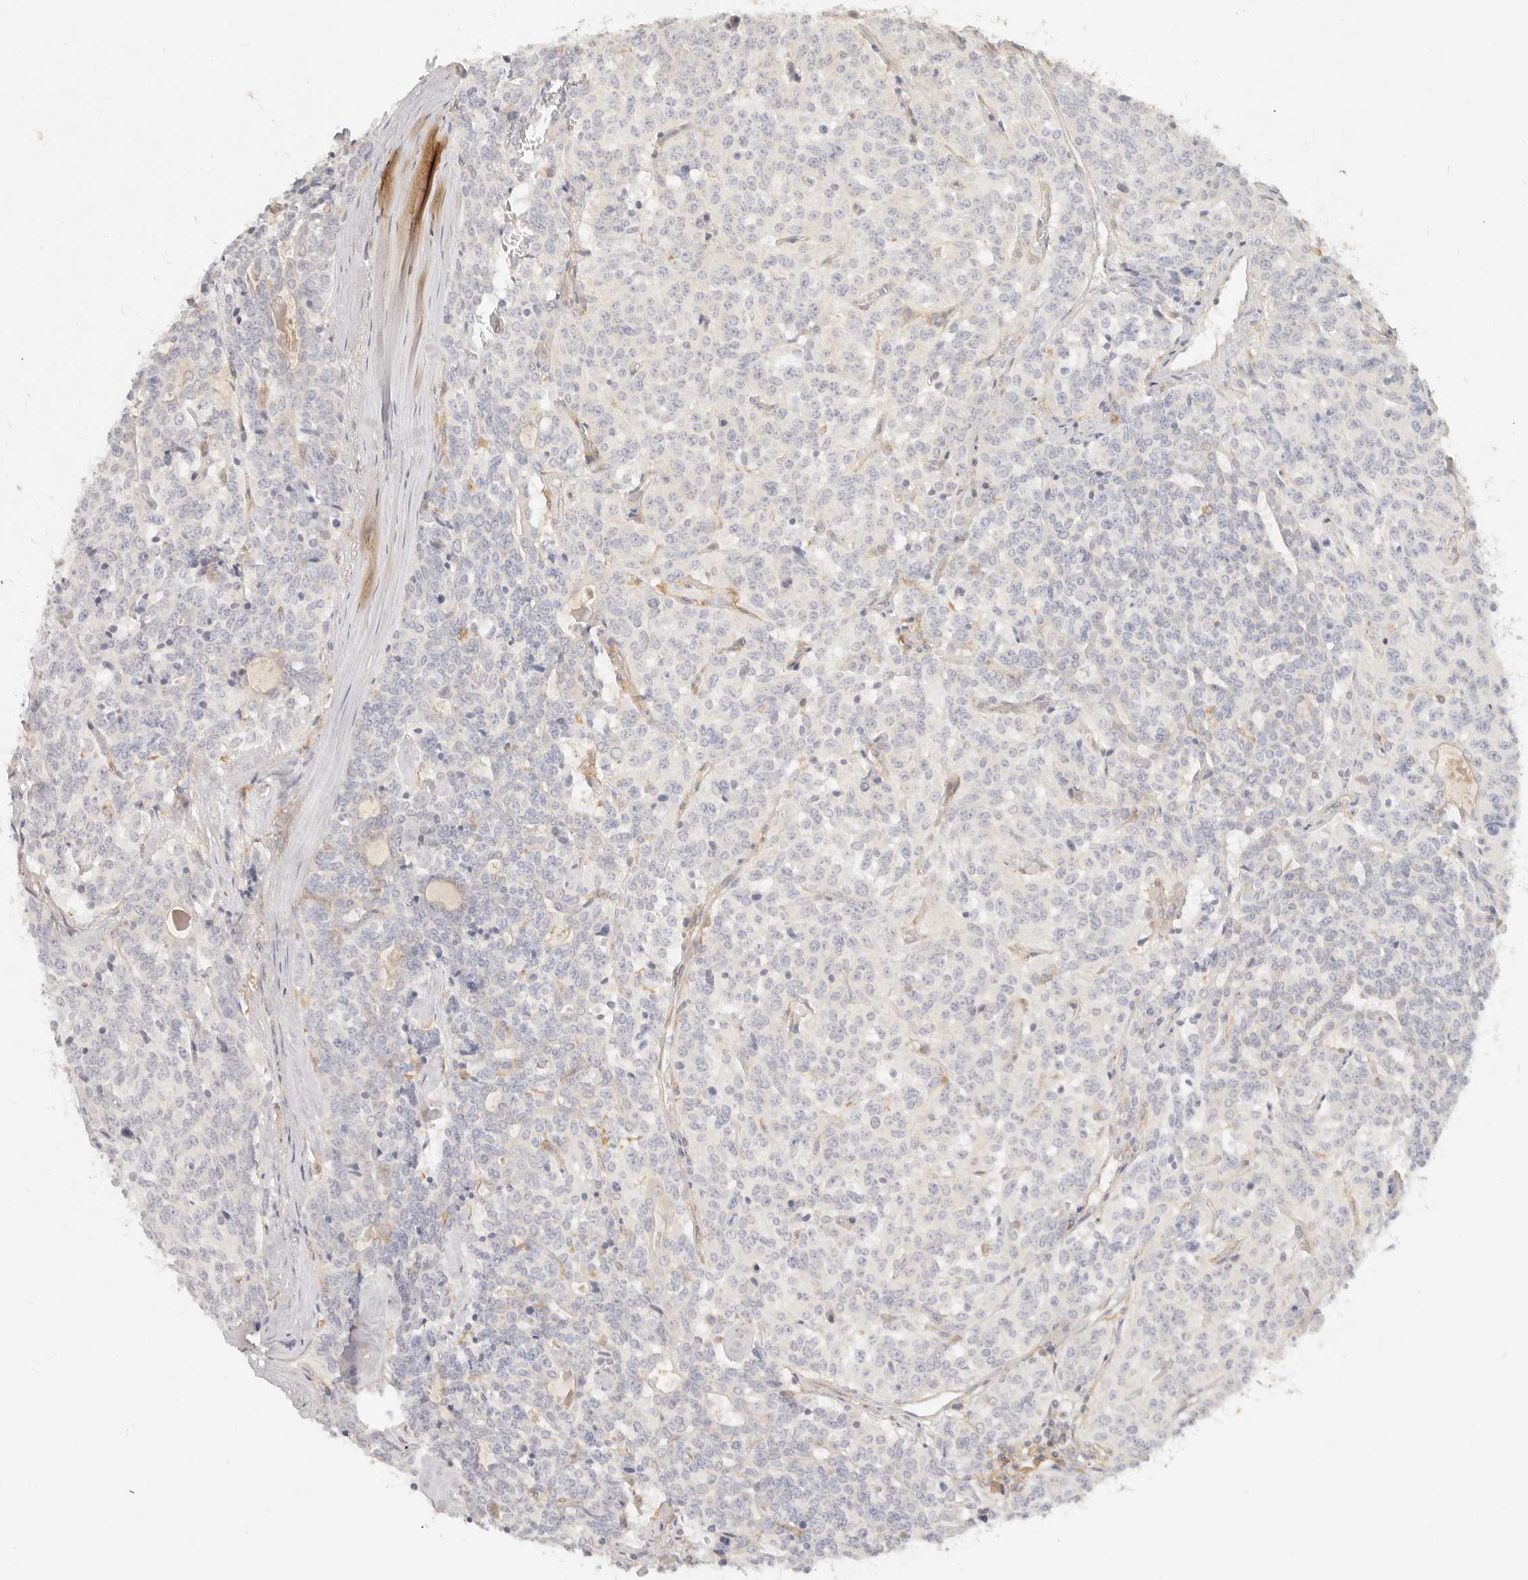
{"staining": {"intensity": "negative", "quantity": "none", "location": "none"}, "tissue": "carcinoid", "cell_type": "Tumor cells", "image_type": "cancer", "snomed": [{"axis": "morphology", "description": "Carcinoid, malignant, NOS"}, {"axis": "topography", "description": "Lung"}], "caption": "Immunohistochemistry image of human malignant carcinoid stained for a protein (brown), which exhibits no staining in tumor cells.", "gene": "NECAP2", "patient": {"sex": "female", "age": 46}}